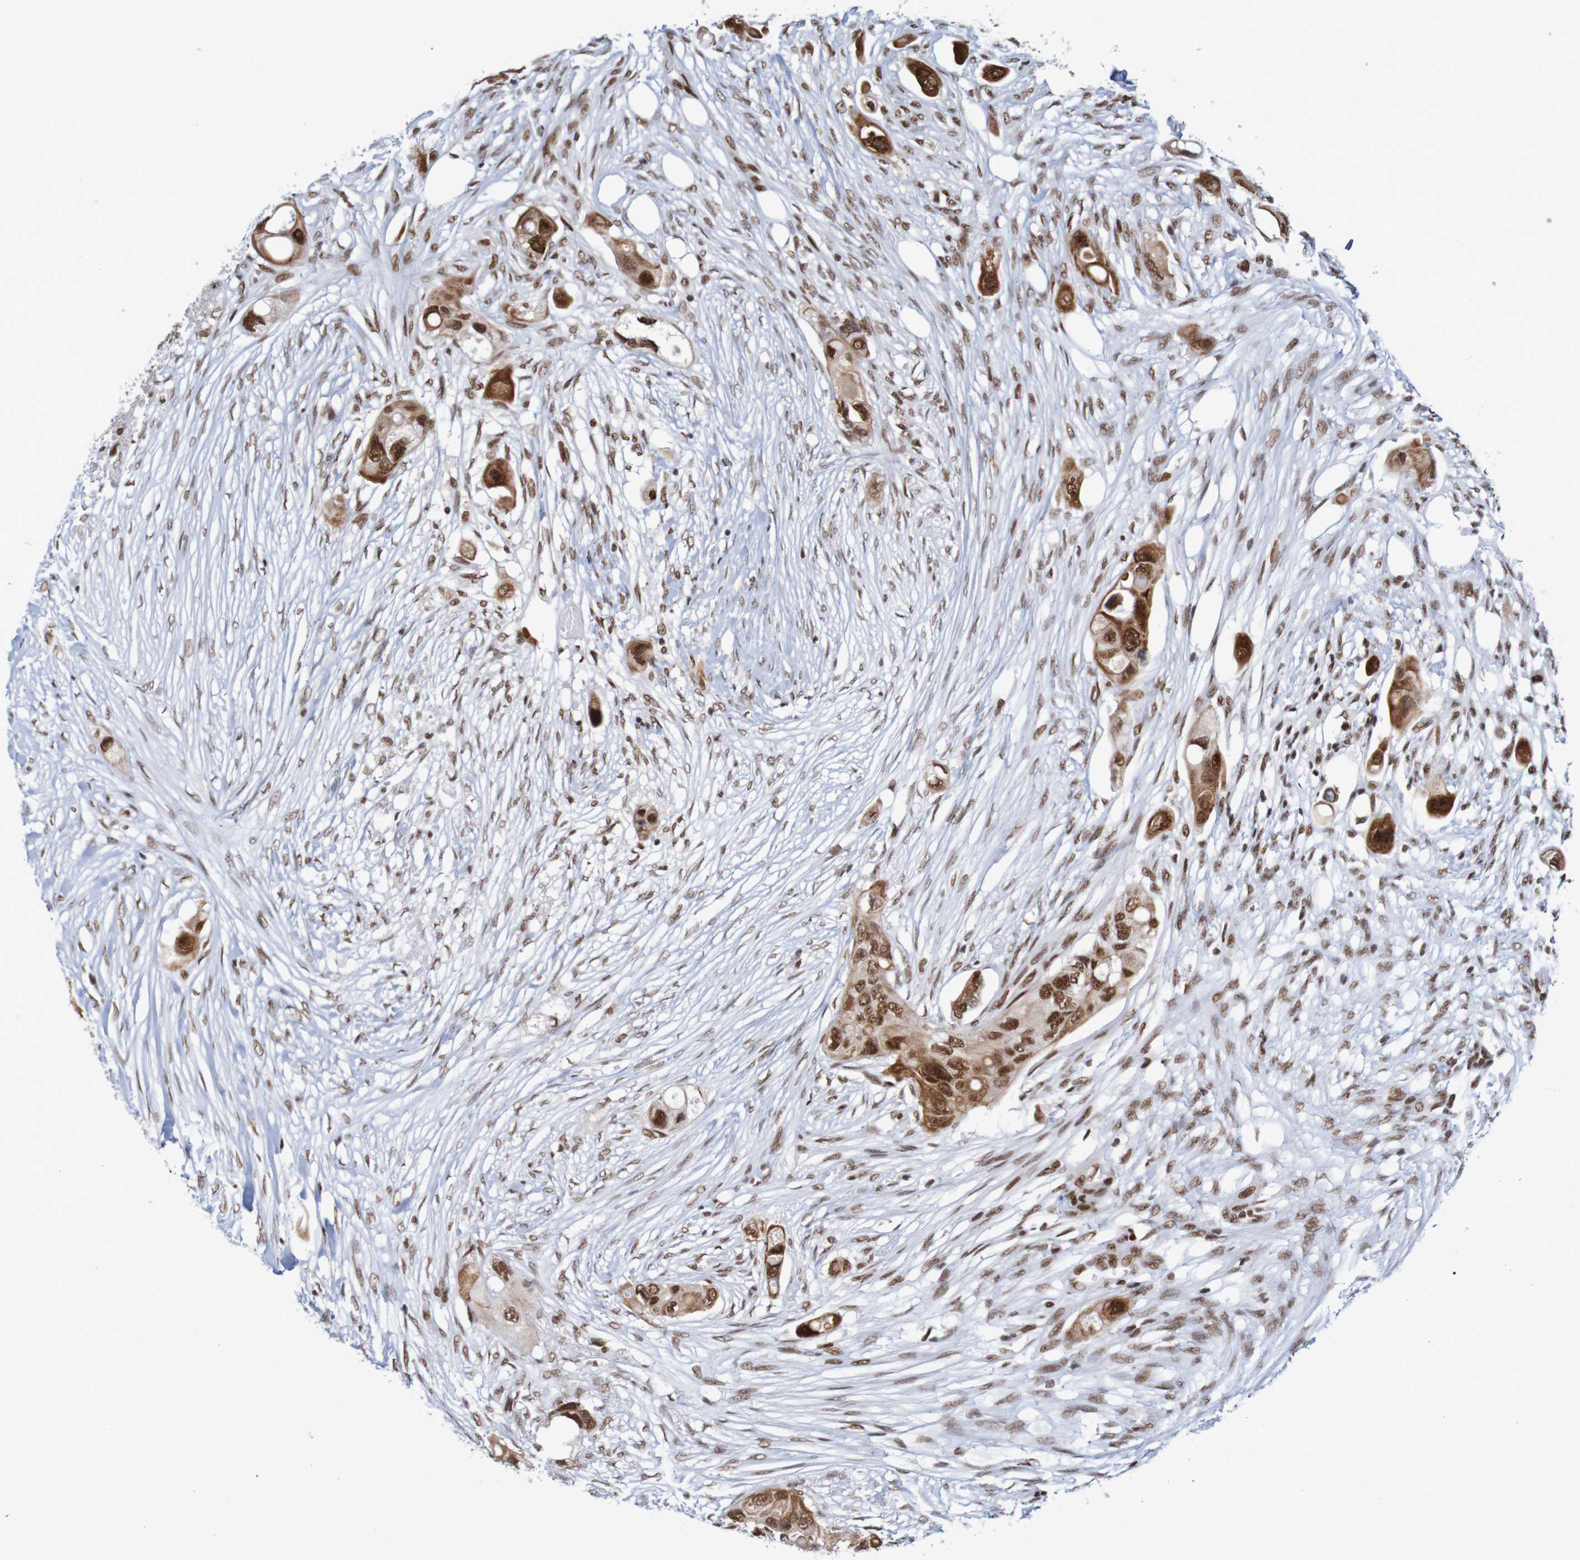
{"staining": {"intensity": "strong", "quantity": ">75%", "location": "nuclear"}, "tissue": "colorectal cancer", "cell_type": "Tumor cells", "image_type": "cancer", "snomed": [{"axis": "morphology", "description": "Adenocarcinoma, NOS"}, {"axis": "topography", "description": "Colon"}], "caption": "A histopathology image of human colorectal adenocarcinoma stained for a protein shows strong nuclear brown staining in tumor cells.", "gene": "THRAP3", "patient": {"sex": "female", "age": 57}}